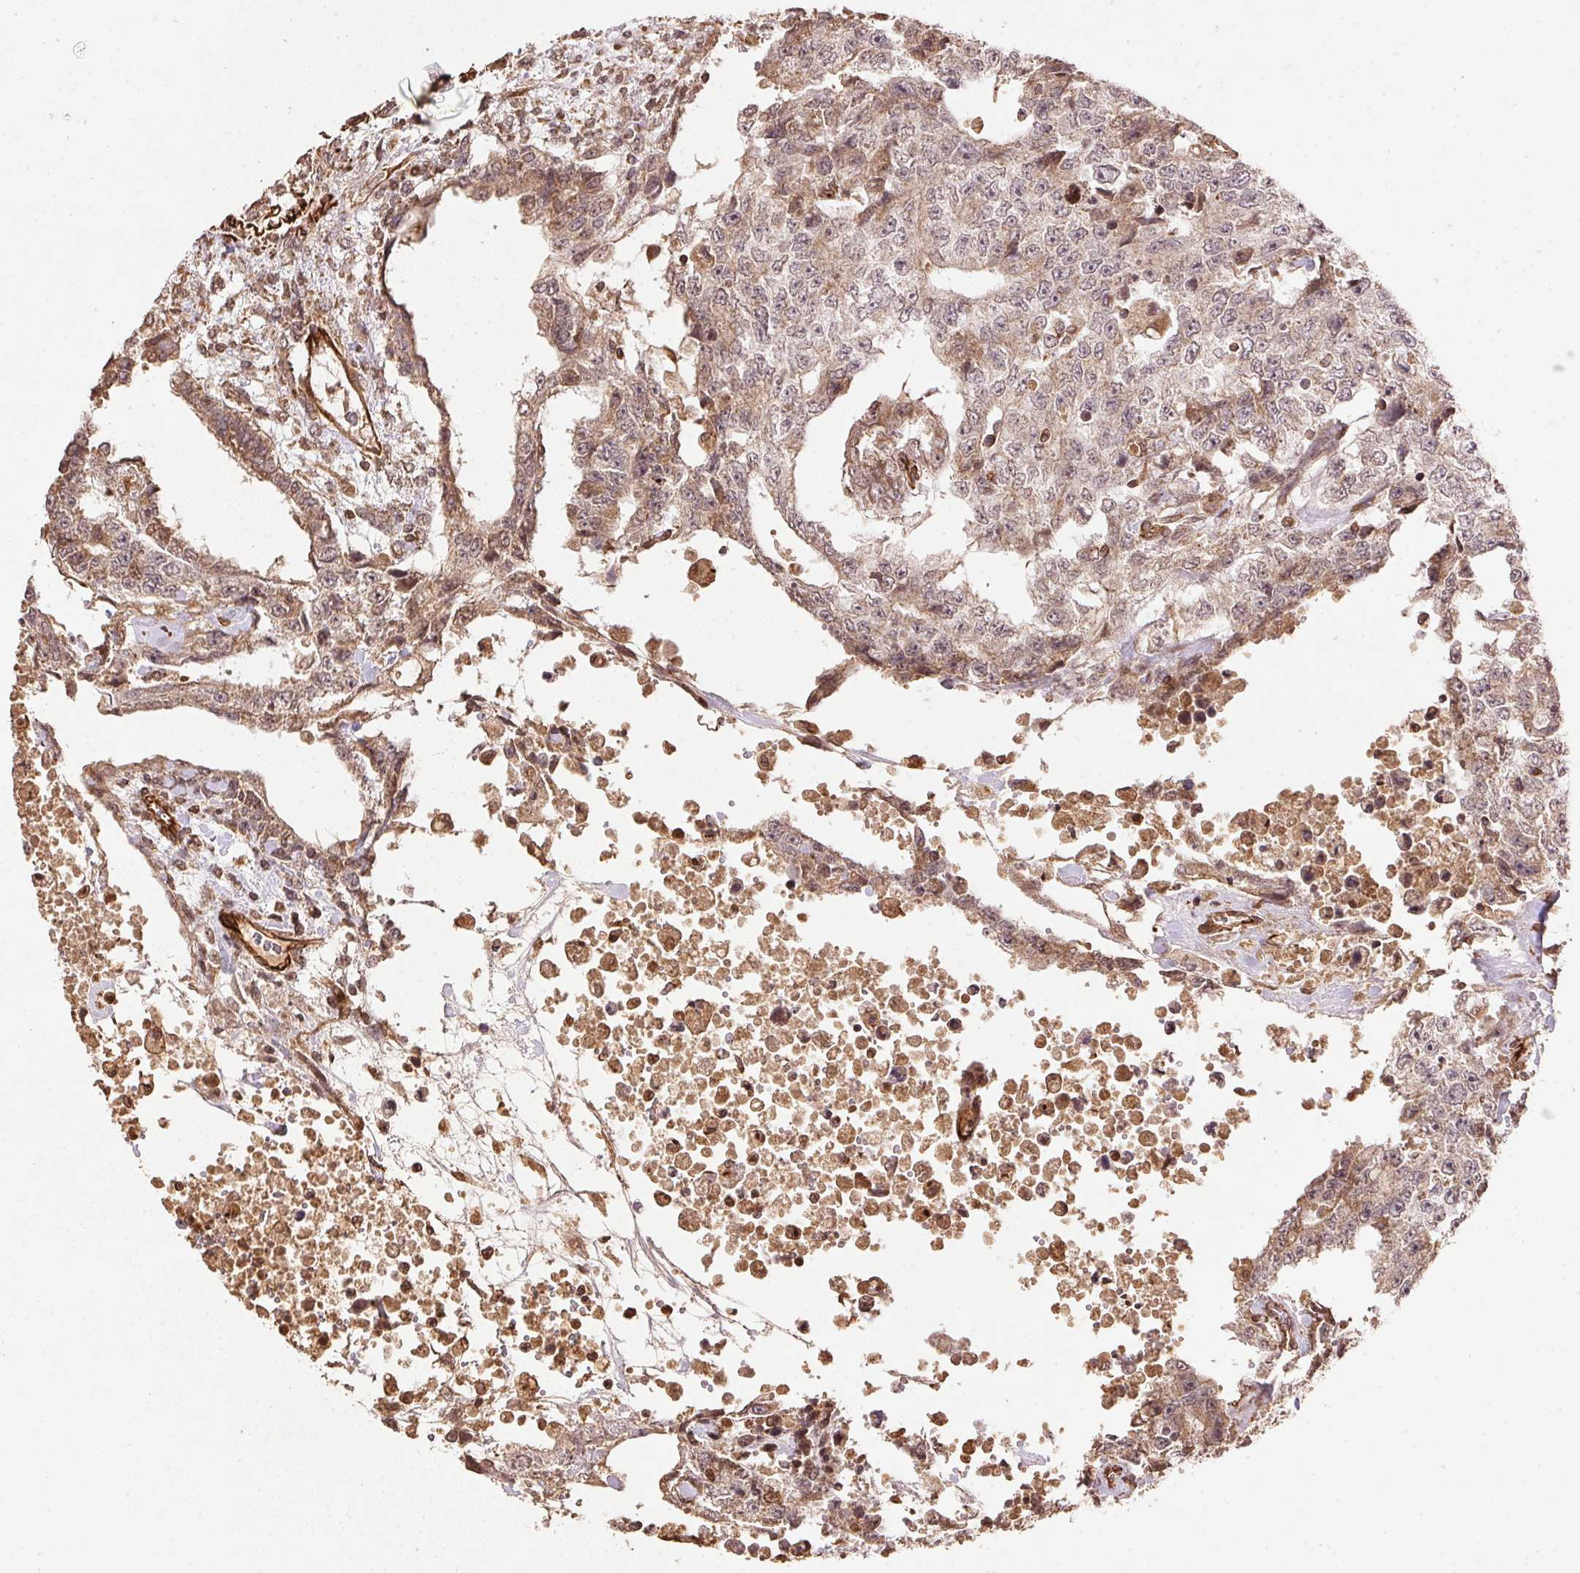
{"staining": {"intensity": "weak", "quantity": ">75%", "location": "cytoplasmic/membranous"}, "tissue": "testis cancer", "cell_type": "Tumor cells", "image_type": "cancer", "snomed": [{"axis": "morphology", "description": "Carcinoma, Embryonal, NOS"}, {"axis": "topography", "description": "Testis"}], "caption": "A histopathology image of human embryonal carcinoma (testis) stained for a protein shows weak cytoplasmic/membranous brown staining in tumor cells. The staining was performed using DAB (3,3'-diaminobenzidine) to visualize the protein expression in brown, while the nuclei were stained in blue with hematoxylin (Magnification: 20x).", "gene": "SPRED2", "patient": {"sex": "male", "age": 24}}